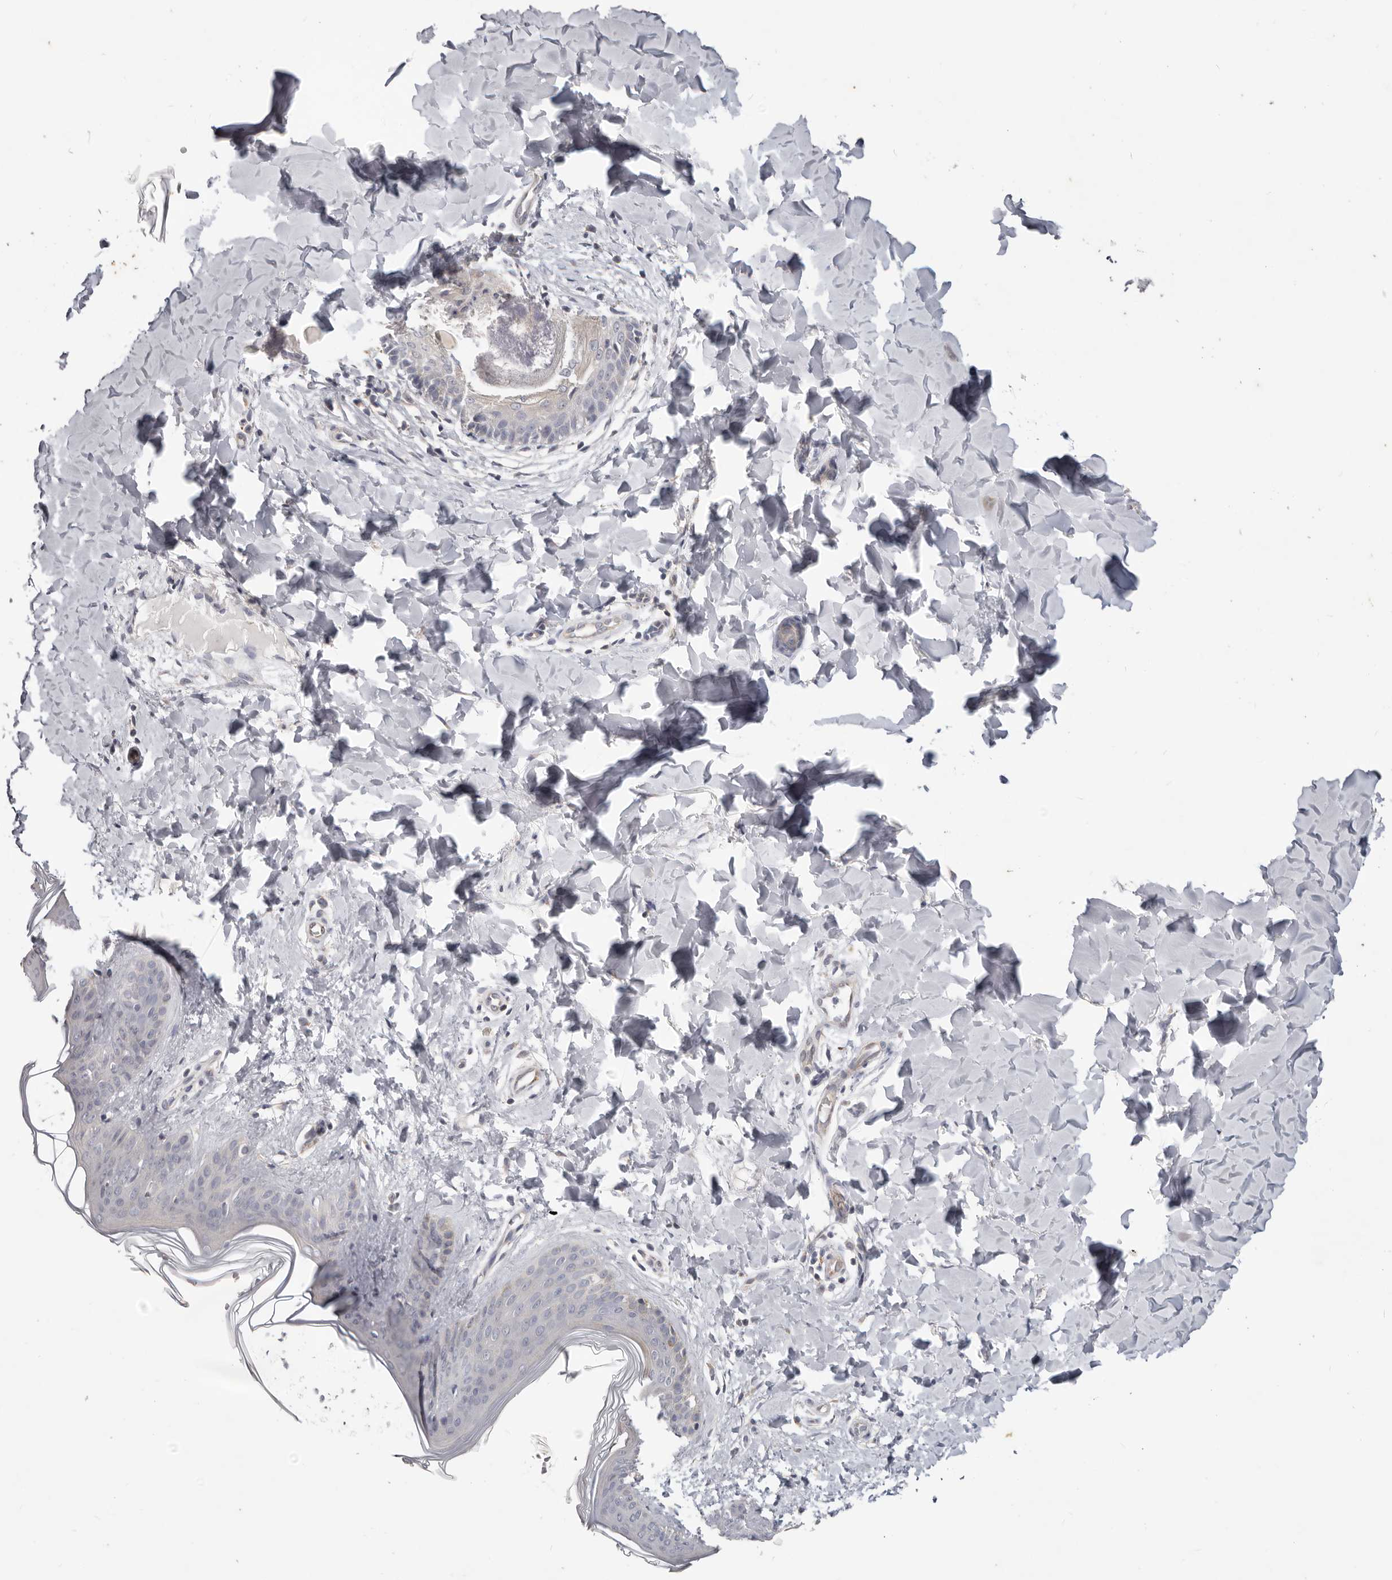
{"staining": {"intensity": "negative", "quantity": "none", "location": "none"}, "tissue": "skin", "cell_type": "Fibroblasts", "image_type": "normal", "snomed": [{"axis": "morphology", "description": "Normal tissue, NOS"}, {"axis": "topography", "description": "Skin"}], "caption": "This is a photomicrograph of immunohistochemistry (IHC) staining of normal skin, which shows no positivity in fibroblasts. (DAB (3,3'-diaminobenzidine) immunohistochemistry (IHC), high magnification).", "gene": "WDR77", "patient": {"sex": "female", "age": 17}}